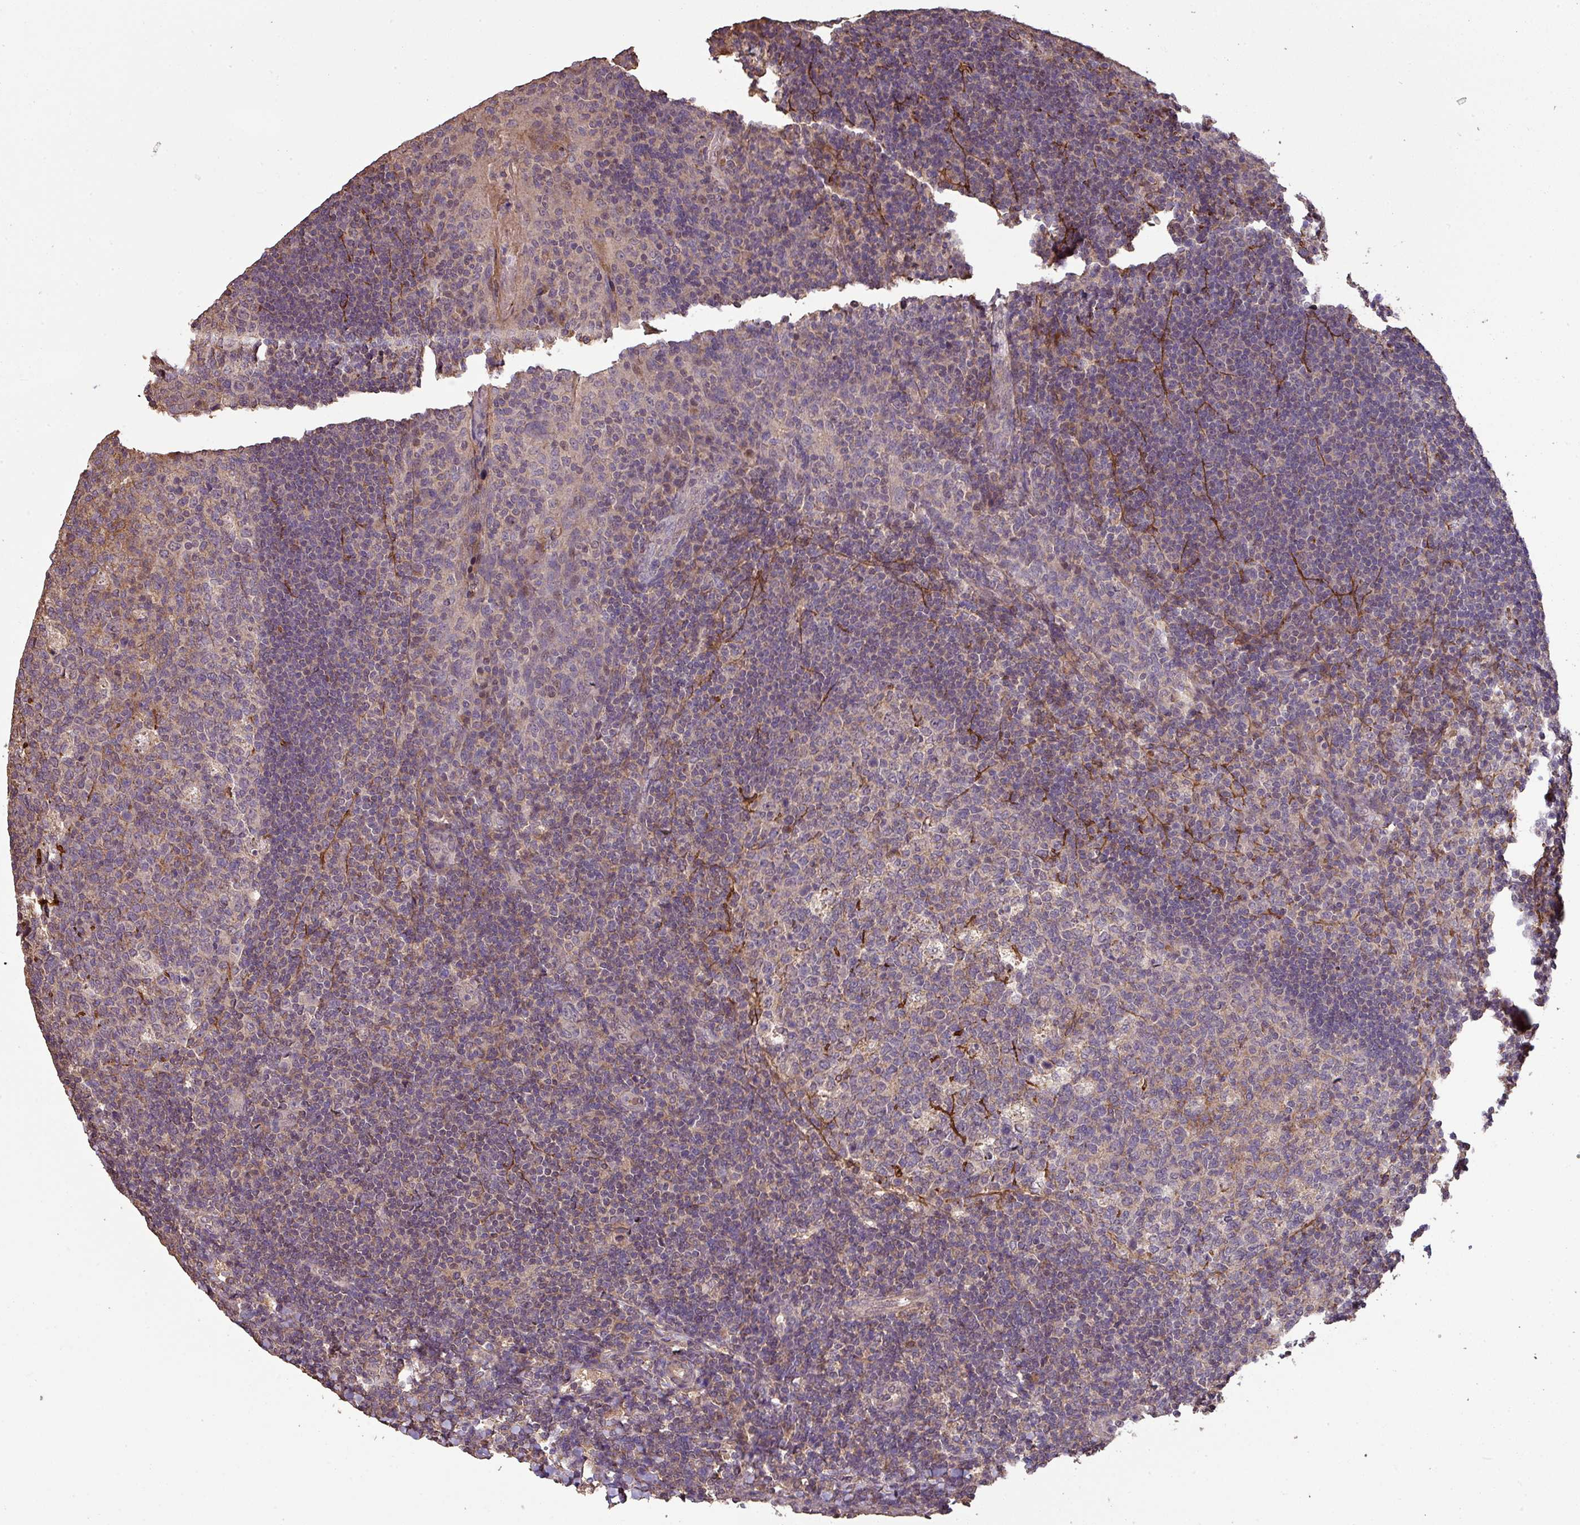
{"staining": {"intensity": "strong", "quantity": "<25%", "location": "cytoplasmic/membranous"}, "tissue": "tonsil", "cell_type": "Germinal center cells", "image_type": "normal", "snomed": [{"axis": "morphology", "description": "Normal tissue, NOS"}, {"axis": "topography", "description": "Tonsil"}], "caption": "The image demonstrates immunohistochemical staining of benign tonsil. There is strong cytoplasmic/membranous positivity is present in approximately <25% of germinal center cells.", "gene": "ISLR", "patient": {"sex": "male", "age": 17}}